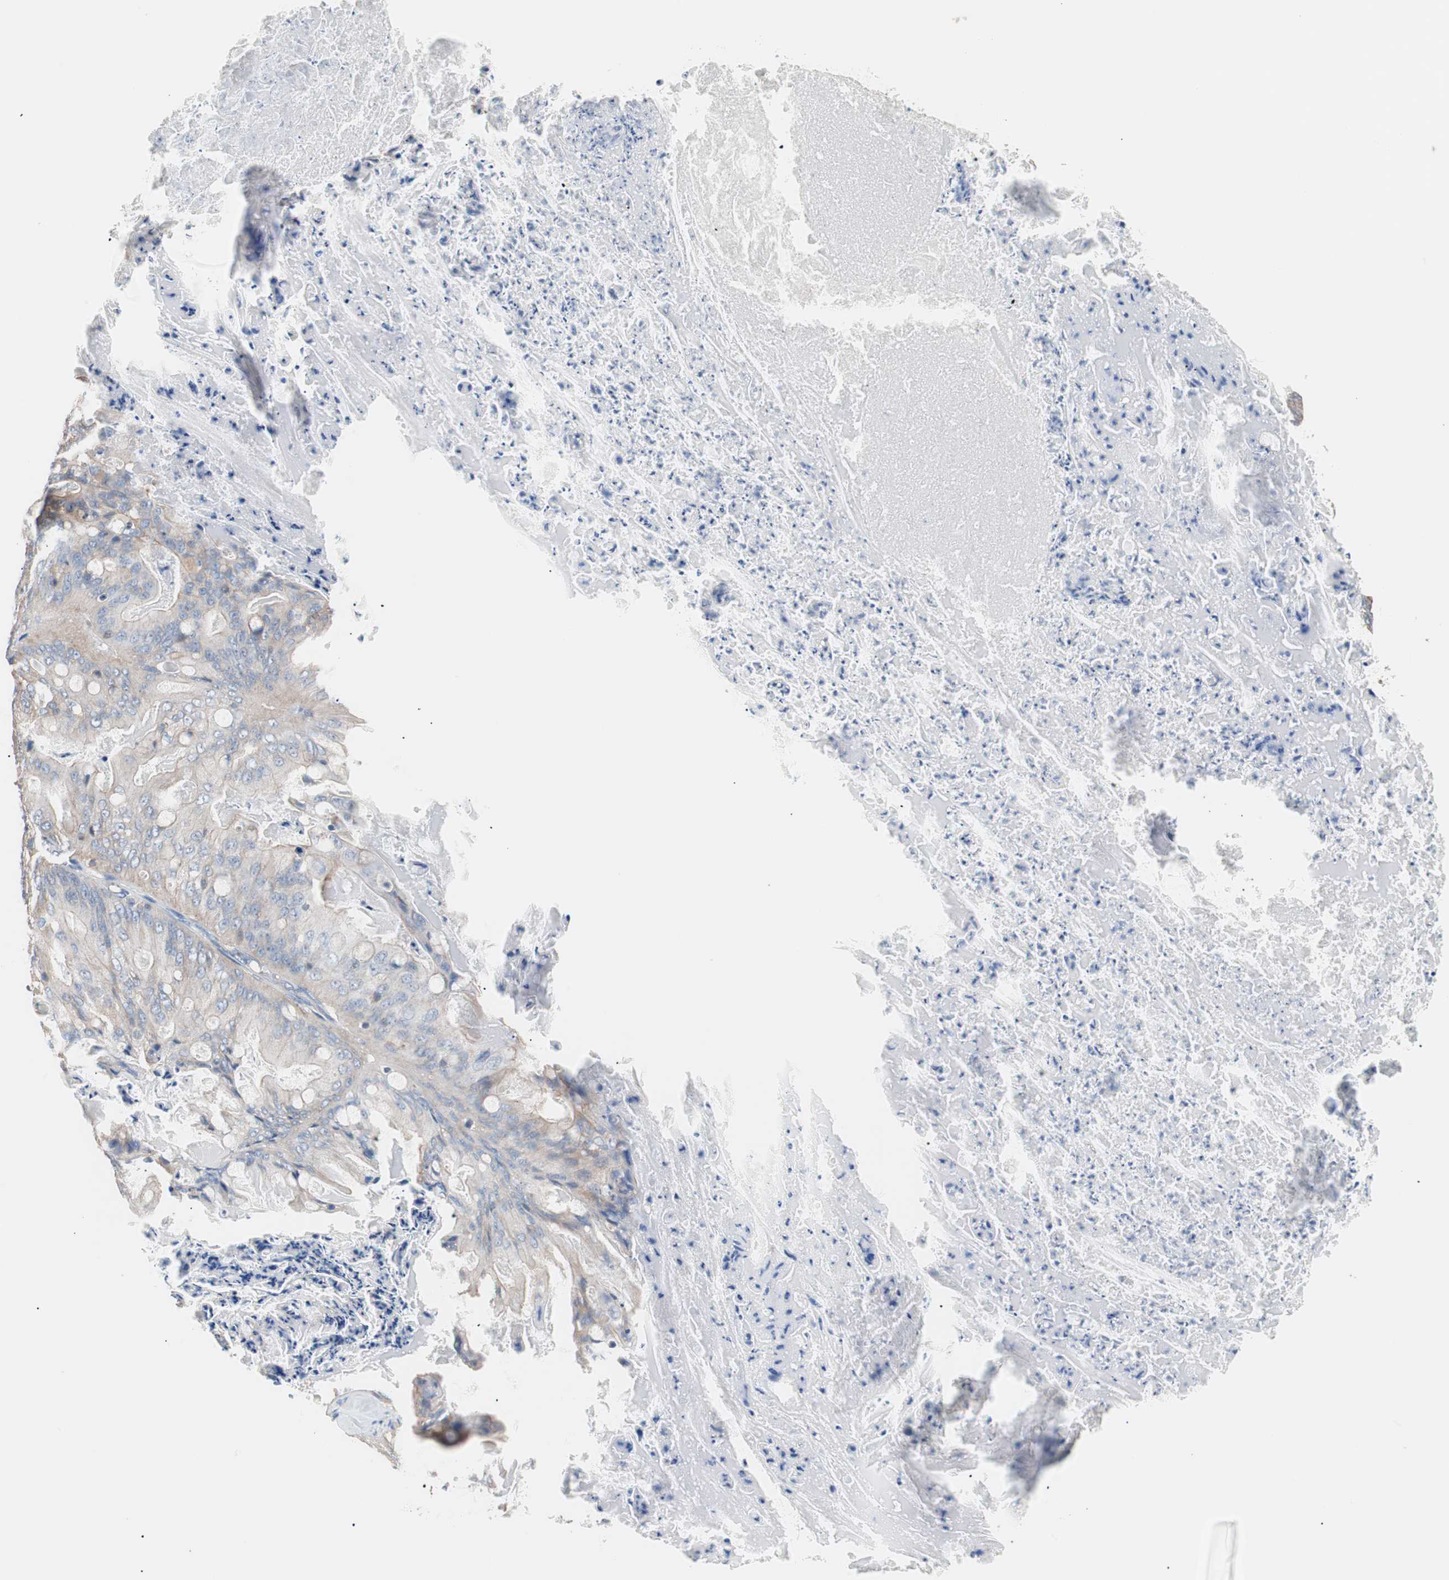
{"staining": {"intensity": "weak", "quantity": "25%-75%", "location": "cytoplasmic/membranous"}, "tissue": "ovarian cancer", "cell_type": "Tumor cells", "image_type": "cancer", "snomed": [{"axis": "morphology", "description": "Cystadenocarcinoma, mucinous, NOS"}, {"axis": "topography", "description": "Ovary"}], "caption": "Protein staining of mucinous cystadenocarcinoma (ovarian) tissue exhibits weak cytoplasmic/membranous positivity in about 25%-75% of tumor cells.", "gene": "GPR160", "patient": {"sex": "female", "age": 36}}